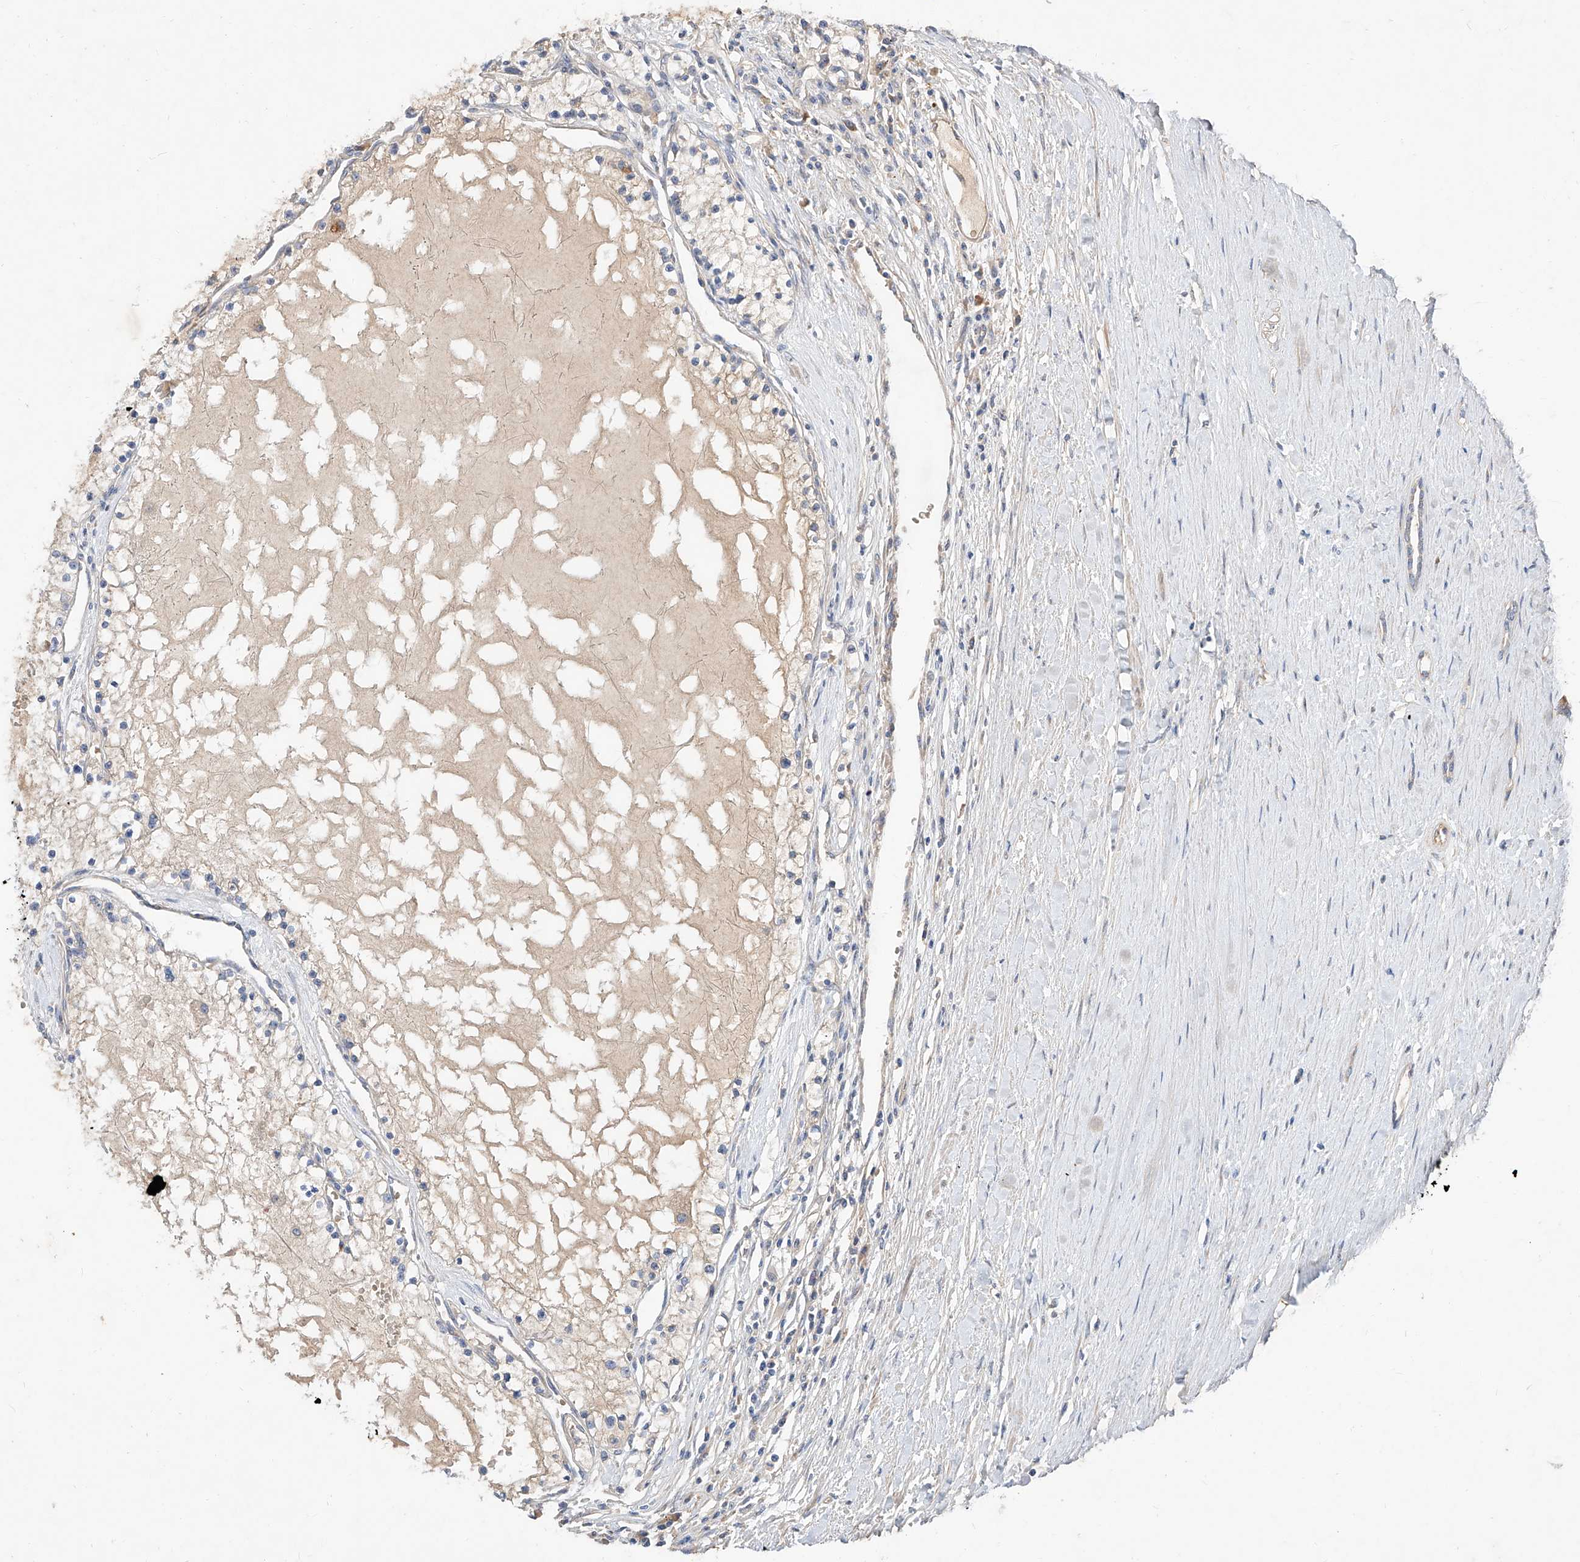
{"staining": {"intensity": "negative", "quantity": "none", "location": "none"}, "tissue": "renal cancer", "cell_type": "Tumor cells", "image_type": "cancer", "snomed": [{"axis": "morphology", "description": "Normal tissue, NOS"}, {"axis": "morphology", "description": "Adenocarcinoma, NOS"}, {"axis": "topography", "description": "Kidney"}], "caption": "The IHC micrograph has no significant staining in tumor cells of adenocarcinoma (renal) tissue.", "gene": "DIRAS3", "patient": {"sex": "male", "age": 68}}